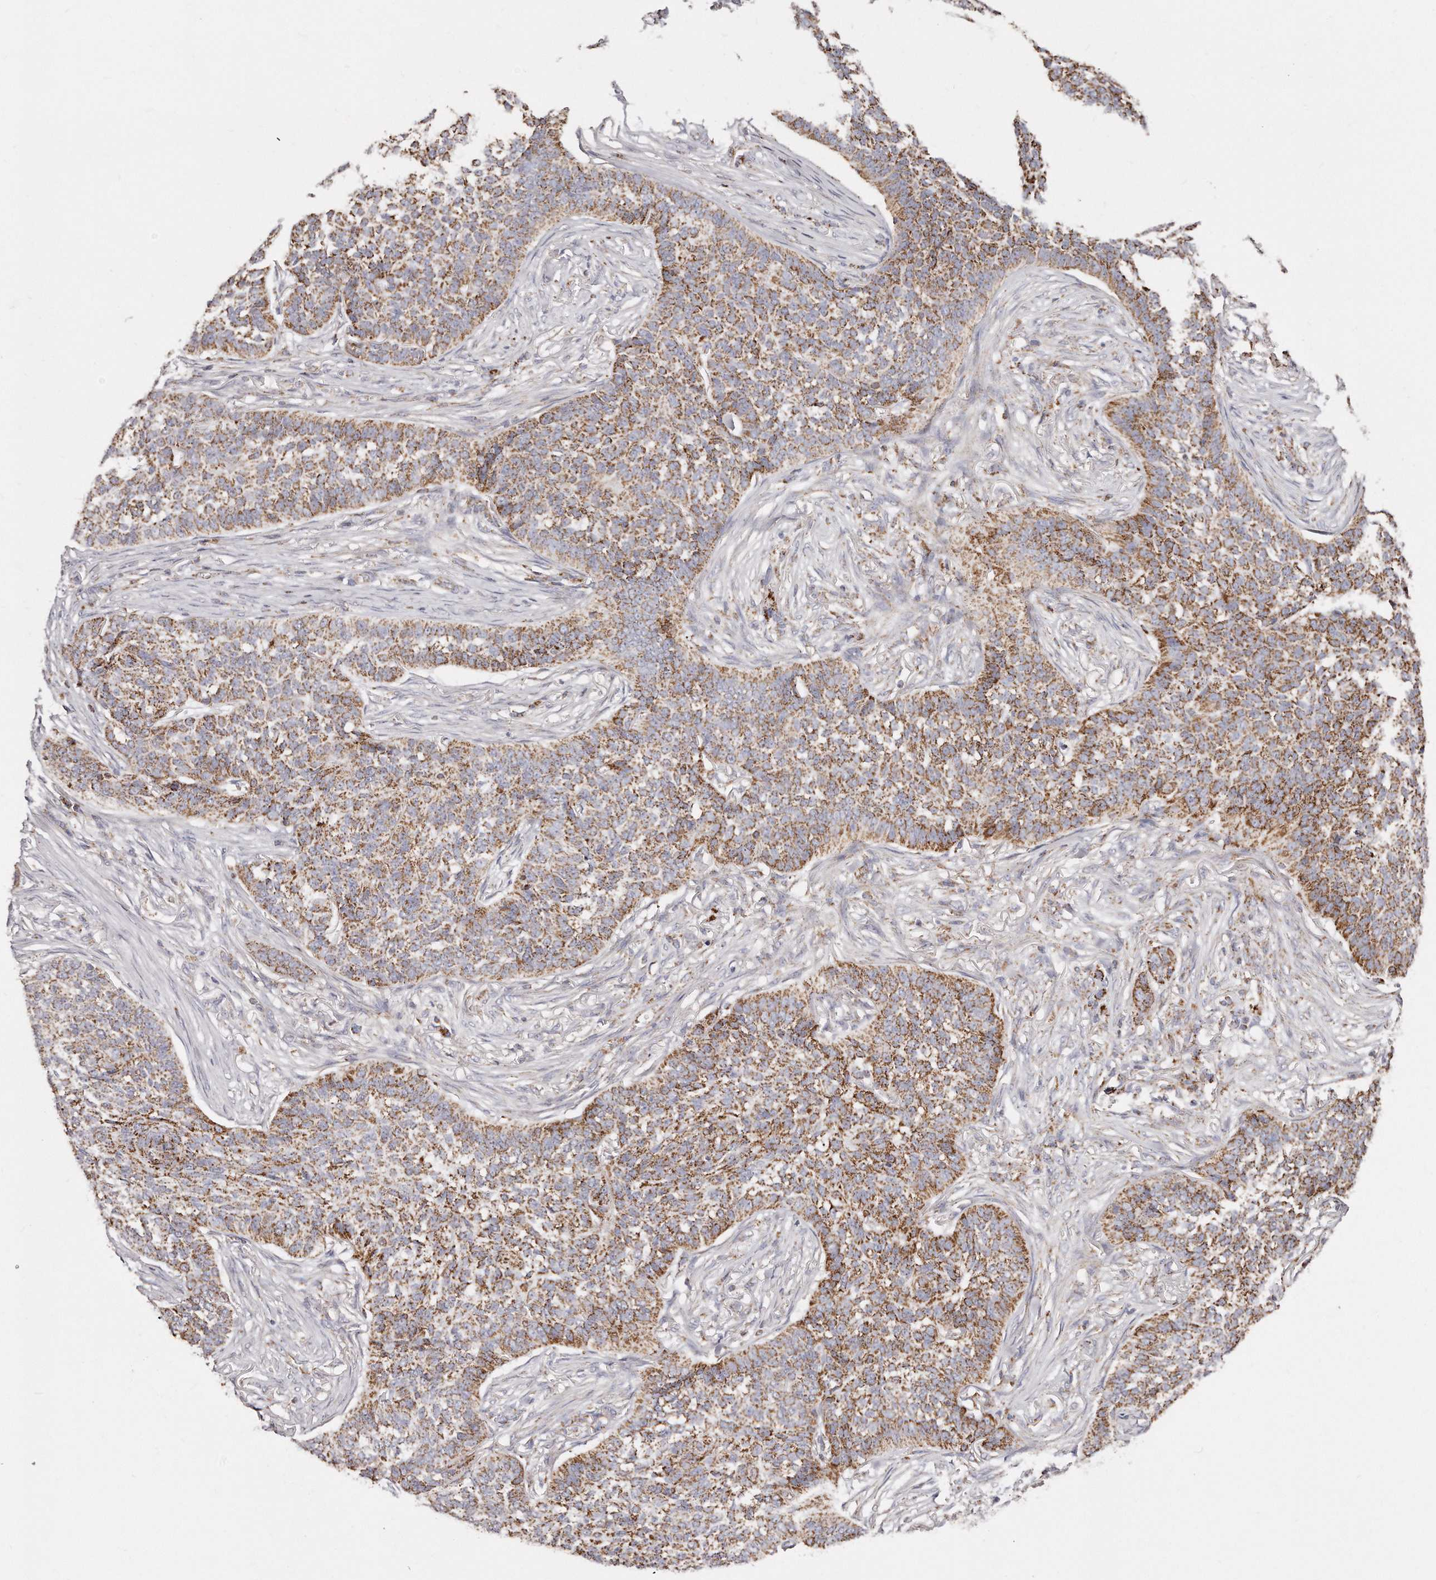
{"staining": {"intensity": "strong", "quantity": ">75%", "location": "cytoplasmic/membranous"}, "tissue": "skin cancer", "cell_type": "Tumor cells", "image_type": "cancer", "snomed": [{"axis": "morphology", "description": "Basal cell carcinoma"}, {"axis": "topography", "description": "Skin"}], "caption": "About >75% of tumor cells in human skin basal cell carcinoma demonstrate strong cytoplasmic/membranous protein expression as visualized by brown immunohistochemical staining.", "gene": "RTKN", "patient": {"sex": "male", "age": 85}}